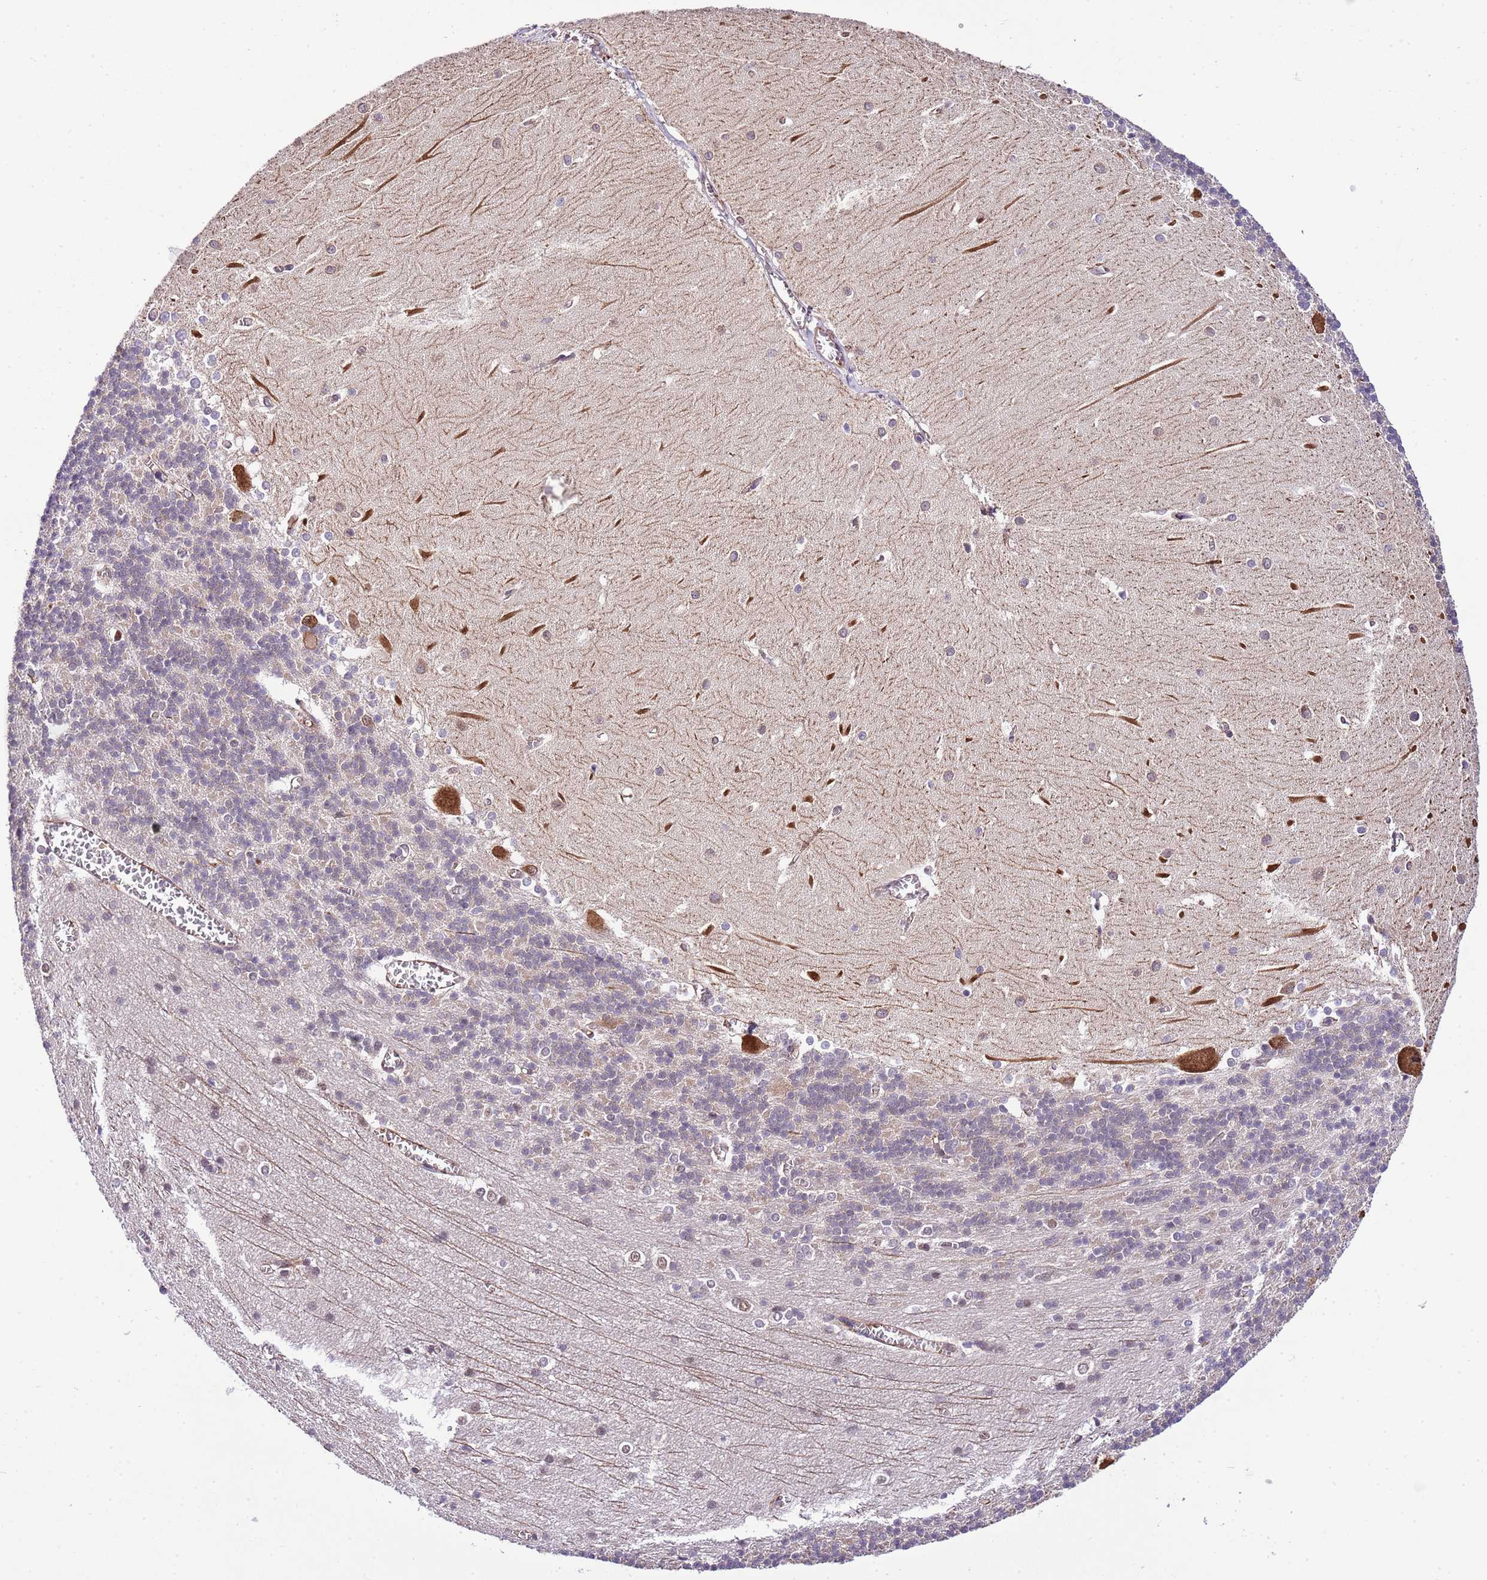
{"staining": {"intensity": "negative", "quantity": "none", "location": "none"}, "tissue": "cerebellum", "cell_type": "Cells in granular layer", "image_type": "normal", "snomed": [{"axis": "morphology", "description": "Normal tissue, NOS"}, {"axis": "topography", "description": "Cerebellum"}], "caption": "The immunohistochemistry (IHC) image has no significant expression in cells in granular layer of cerebellum. (DAB IHC, high magnification).", "gene": "DONSON", "patient": {"sex": "male", "age": 37}}